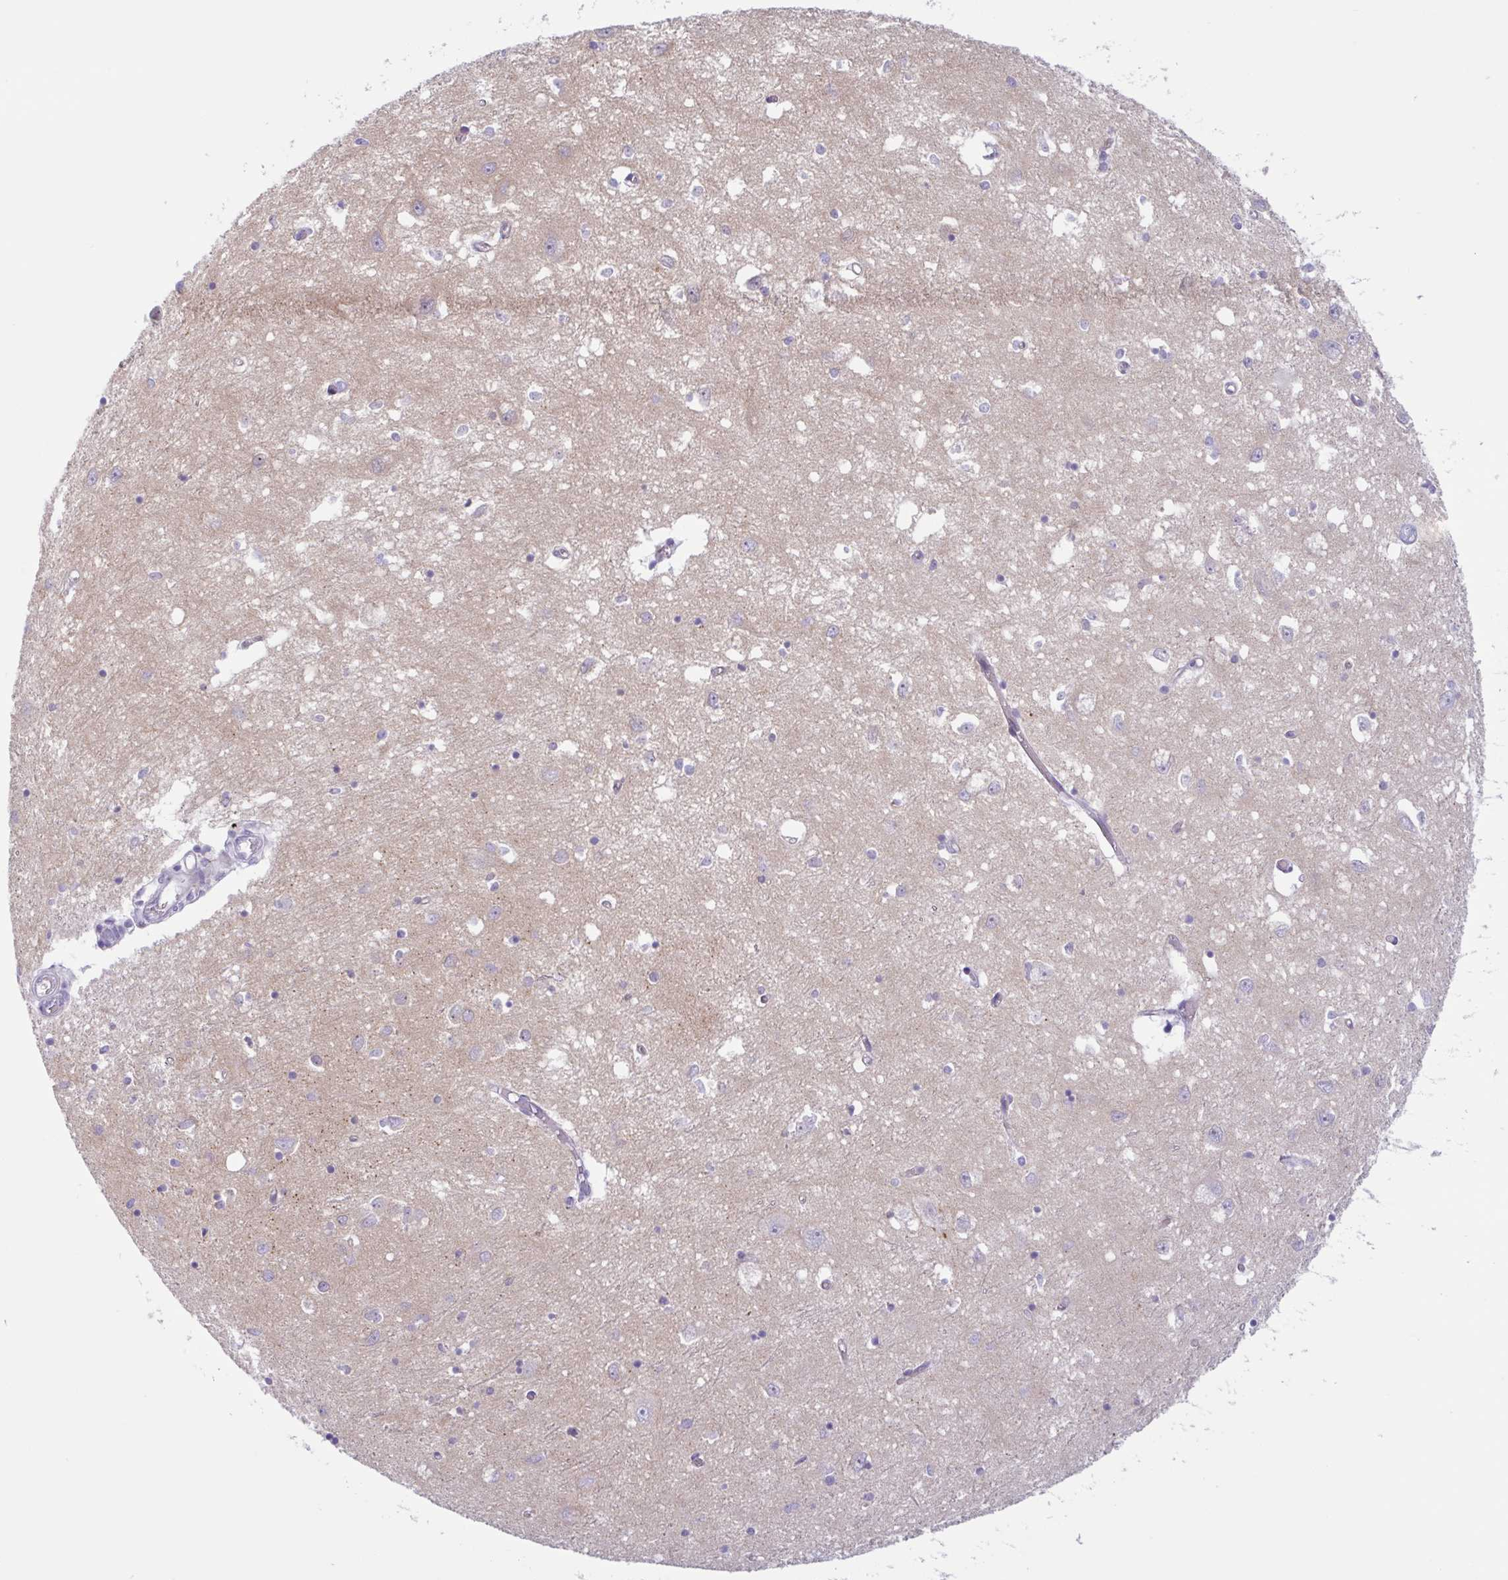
{"staining": {"intensity": "negative", "quantity": "none", "location": "none"}, "tissue": "caudate", "cell_type": "Glial cells", "image_type": "normal", "snomed": [{"axis": "morphology", "description": "Normal tissue, NOS"}, {"axis": "topography", "description": "Lateral ventricle wall"}], "caption": "This is an IHC histopathology image of benign human caudate. There is no expression in glial cells.", "gene": "MYH10", "patient": {"sex": "male", "age": 70}}